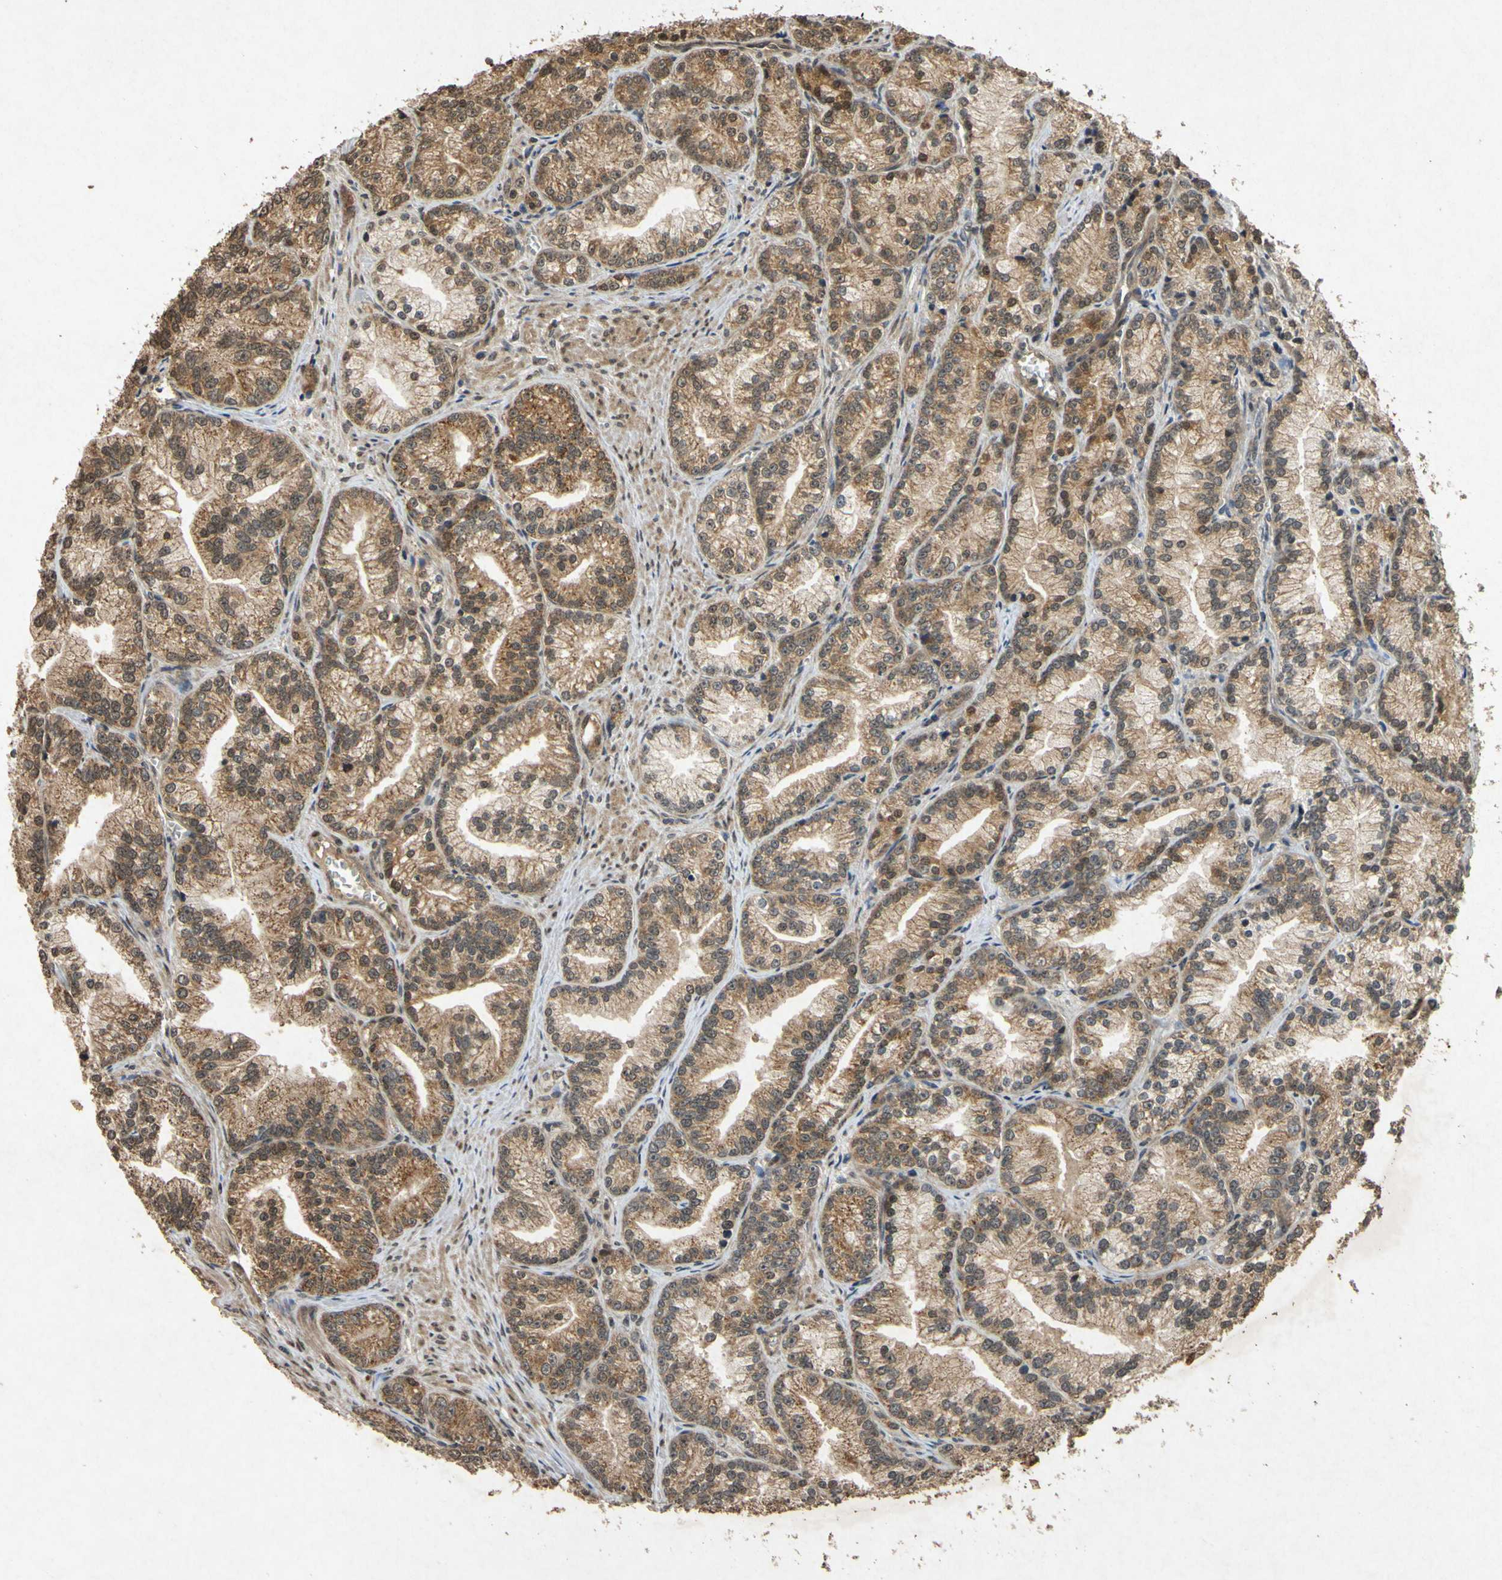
{"staining": {"intensity": "moderate", "quantity": ">75%", "location": "cytoplasmic/membranous"}, "tissue": "prostate cancer", "cell_type": "Tumor cells", "image_type": "cancer", "snomed": [{"axis": "morphology", "description": "Adenocarcinoma, Low grade"}, {"axis": "topography", "description": "Prostate"}], "caption": "Tumor cells show moderate cytoplasmic/membranous staining in approximately >75% of cells in prostate adenocarcinoma (low-grade).", "gene": "ATP6V1H", "patient": {"sex": "male", "age": 89}}